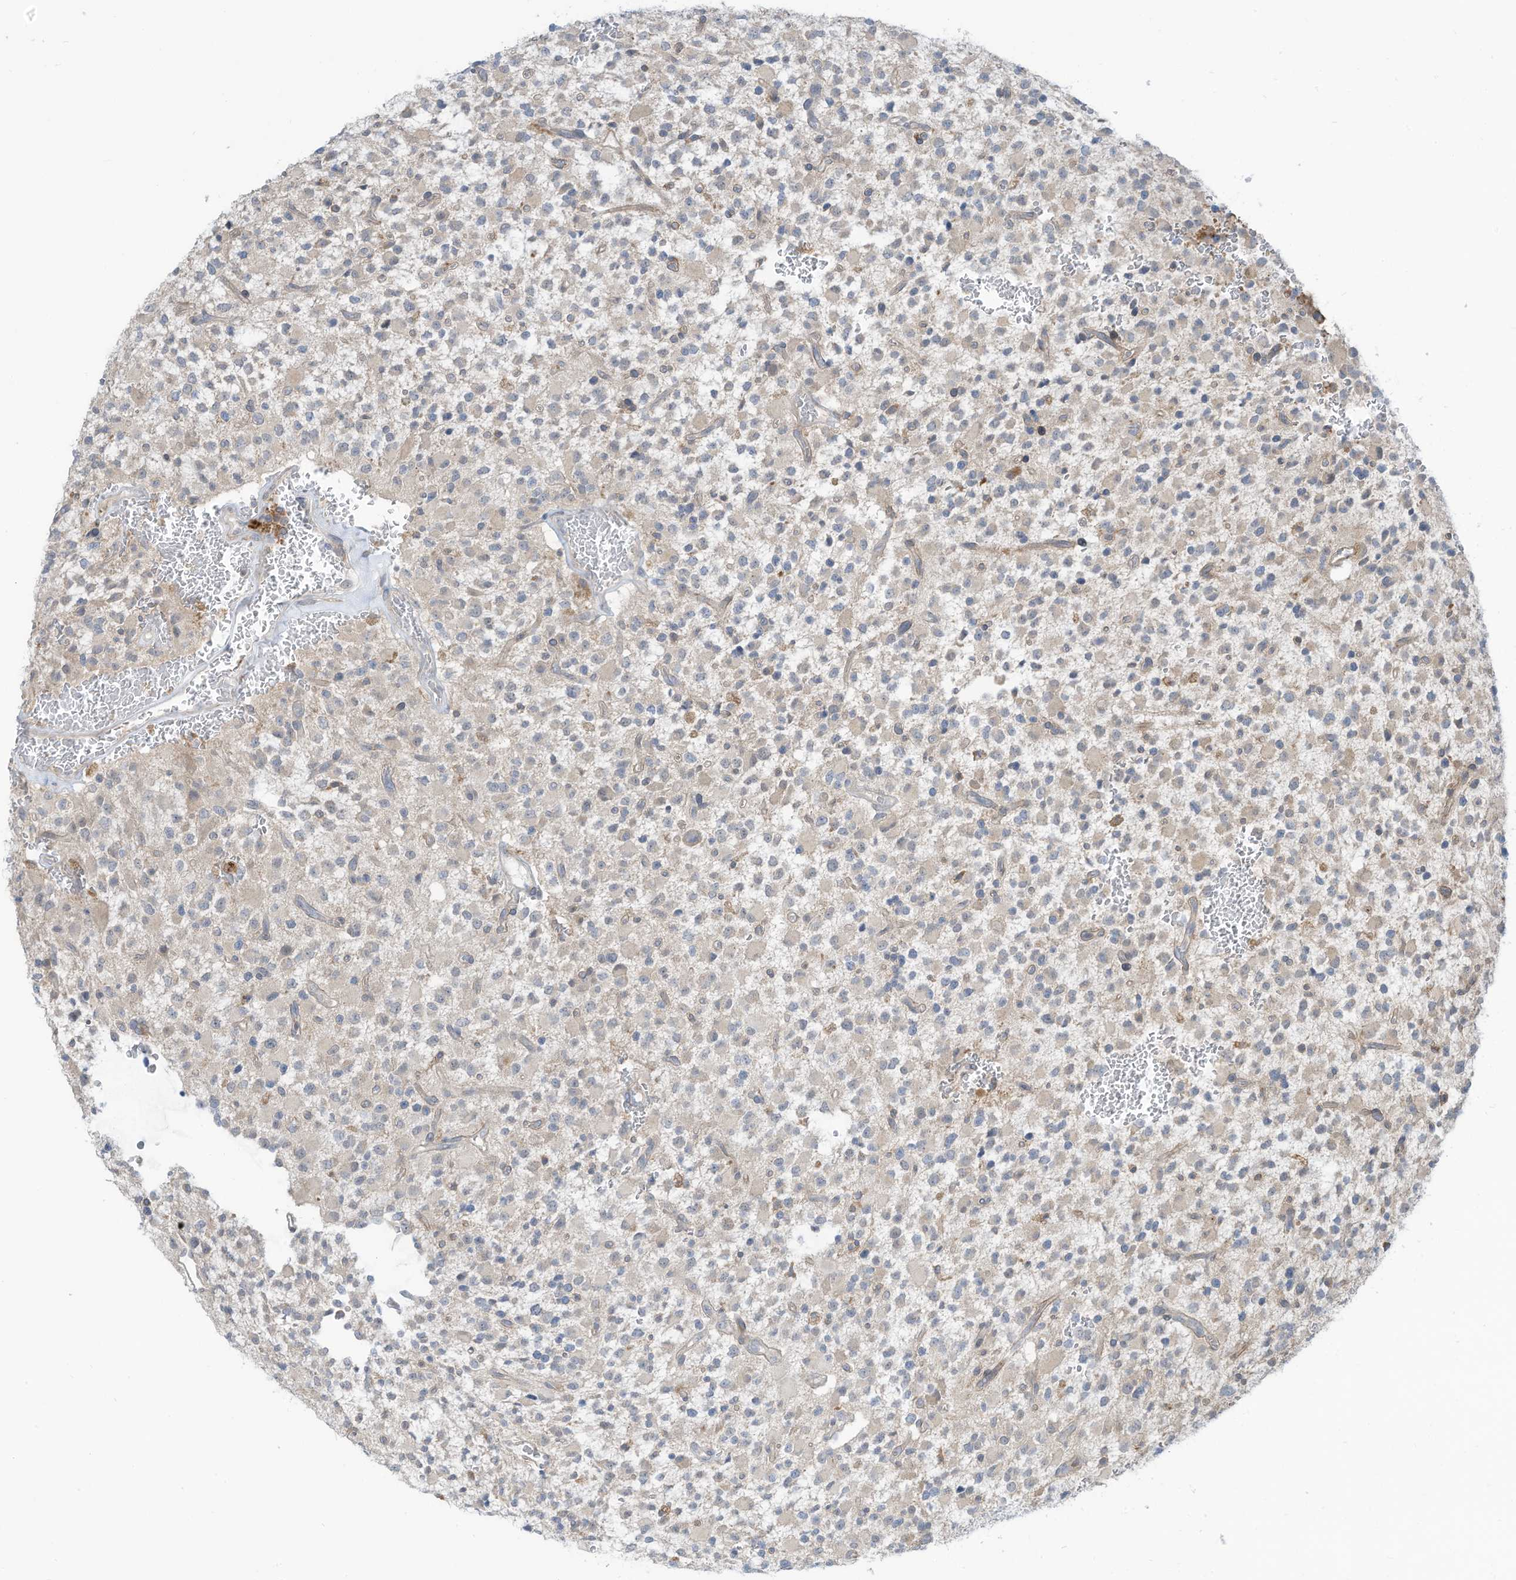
{"staining": {"intensity": "negative", "quantity": "none", "location": "none"}, "tissue": "glioma", "cell_type": "Tumor cells", "image_type": "cancer", "snomed": [{"axis": "morphology", "description": "Glioma, malignant, High grade"}, {"axis": "topography", "description": "Brain"}], "caption": "IHC photomicrograph of neoplastic tissue: human high-grade glioma (malignant) stained with DAB demonstrates no significant protein expression in tumor cells. (DAB (3,3'-diaminobenzidine) immunohistochemistry (IHC), high magnification).", "gene": "DZIP3", "patient": {"sex": "male", "age": 34}}